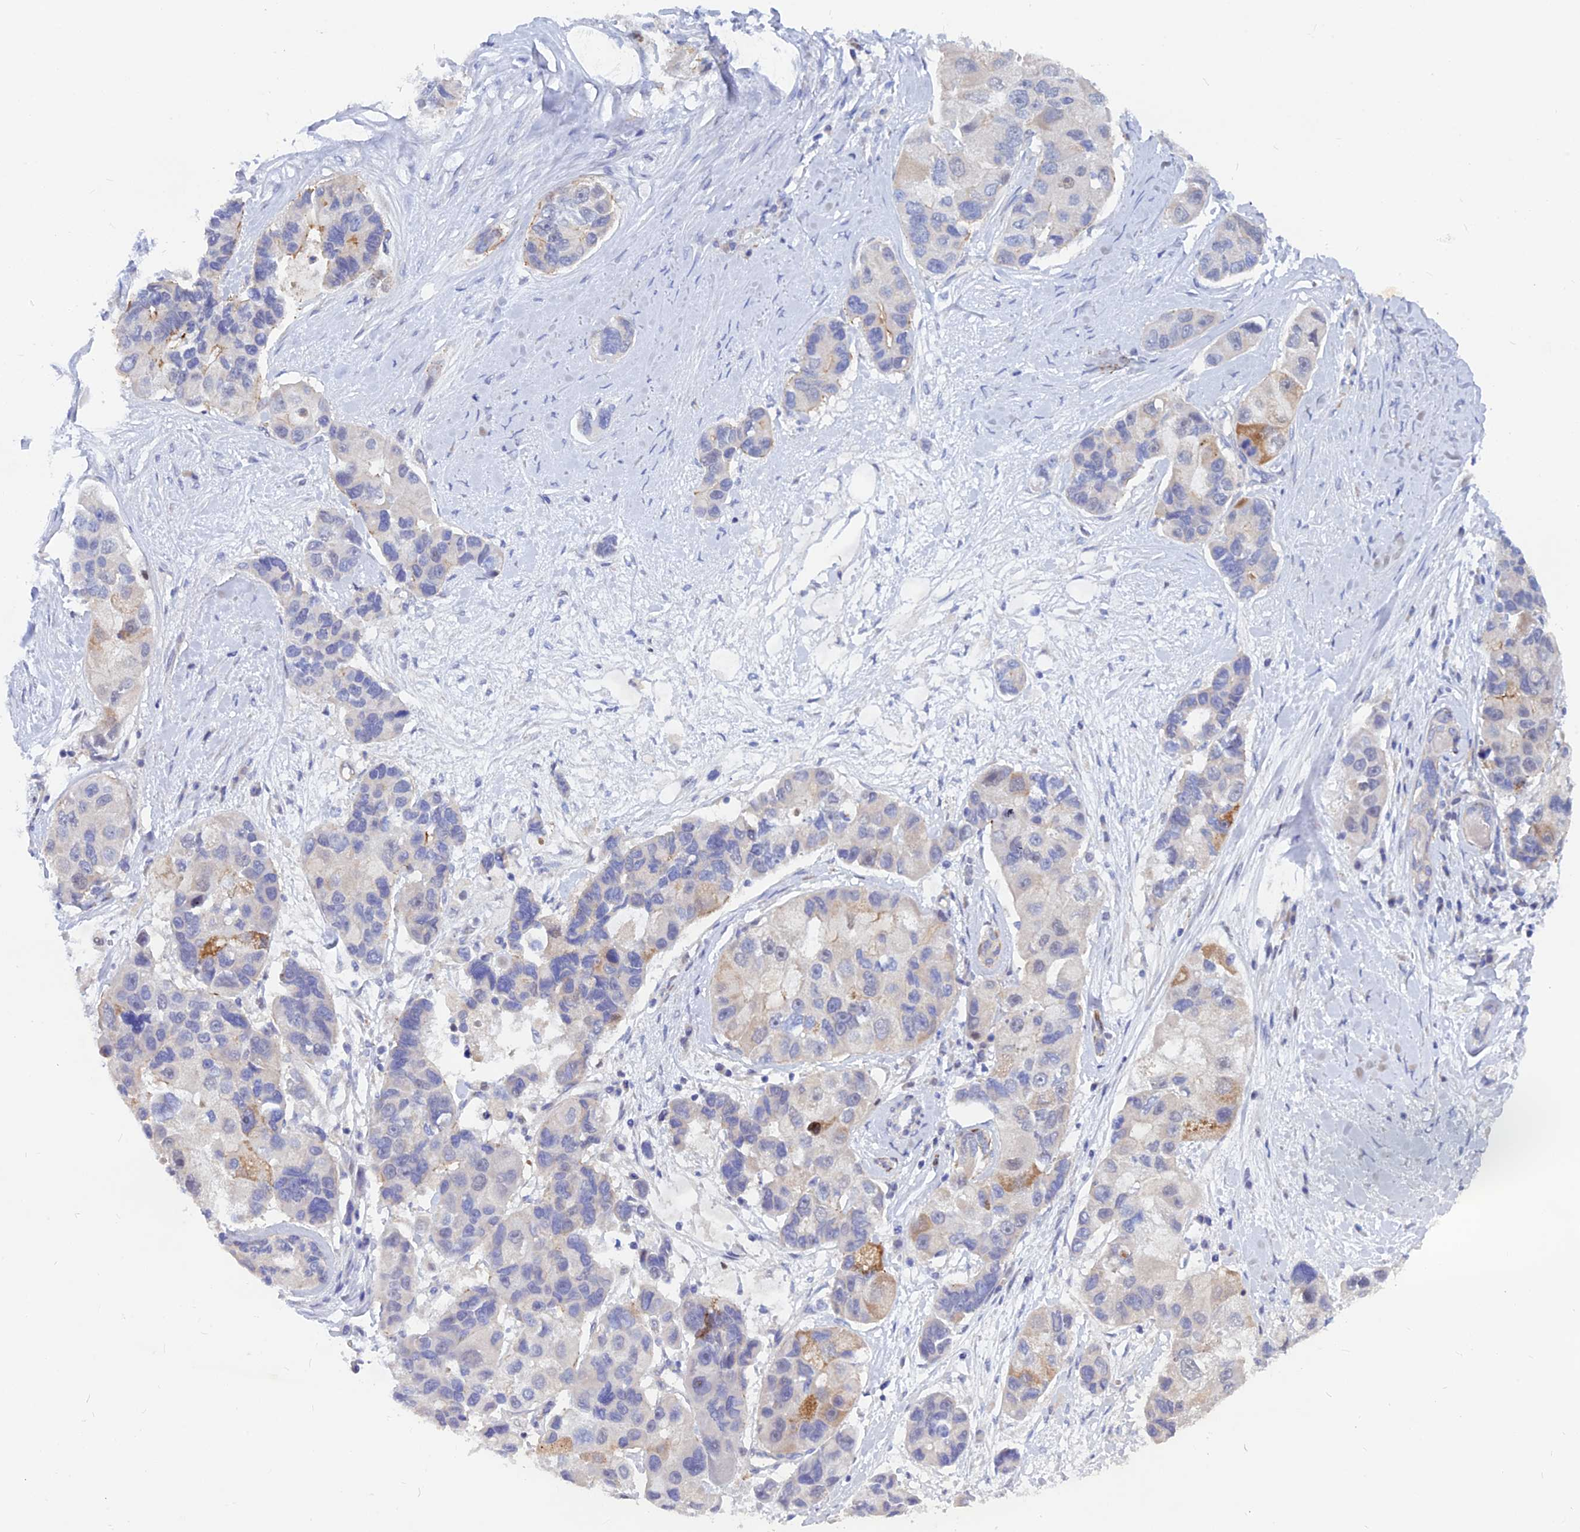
{"staining": {"intensity": "moderate", "quantity": "<25%", "location": "cytoplasmic/membranous"}, "tissue": "lung cancer", "cell_type": "Tumor cells", "image_type": "cancer", "snomed": [{"axis": "morphology", "description": "Adenocarcinoma, NOS"}, {"axis": "topography", "description": "Lung"}], "caption": "IHC of human lung cancer (adenocarcinoma) exhibits low levels of moderate cytoplasmic/membranous positivity in about <25% of tumor cells.", "gene": "DNAJC16", "patient": {"sex": "female", "age": 54}}